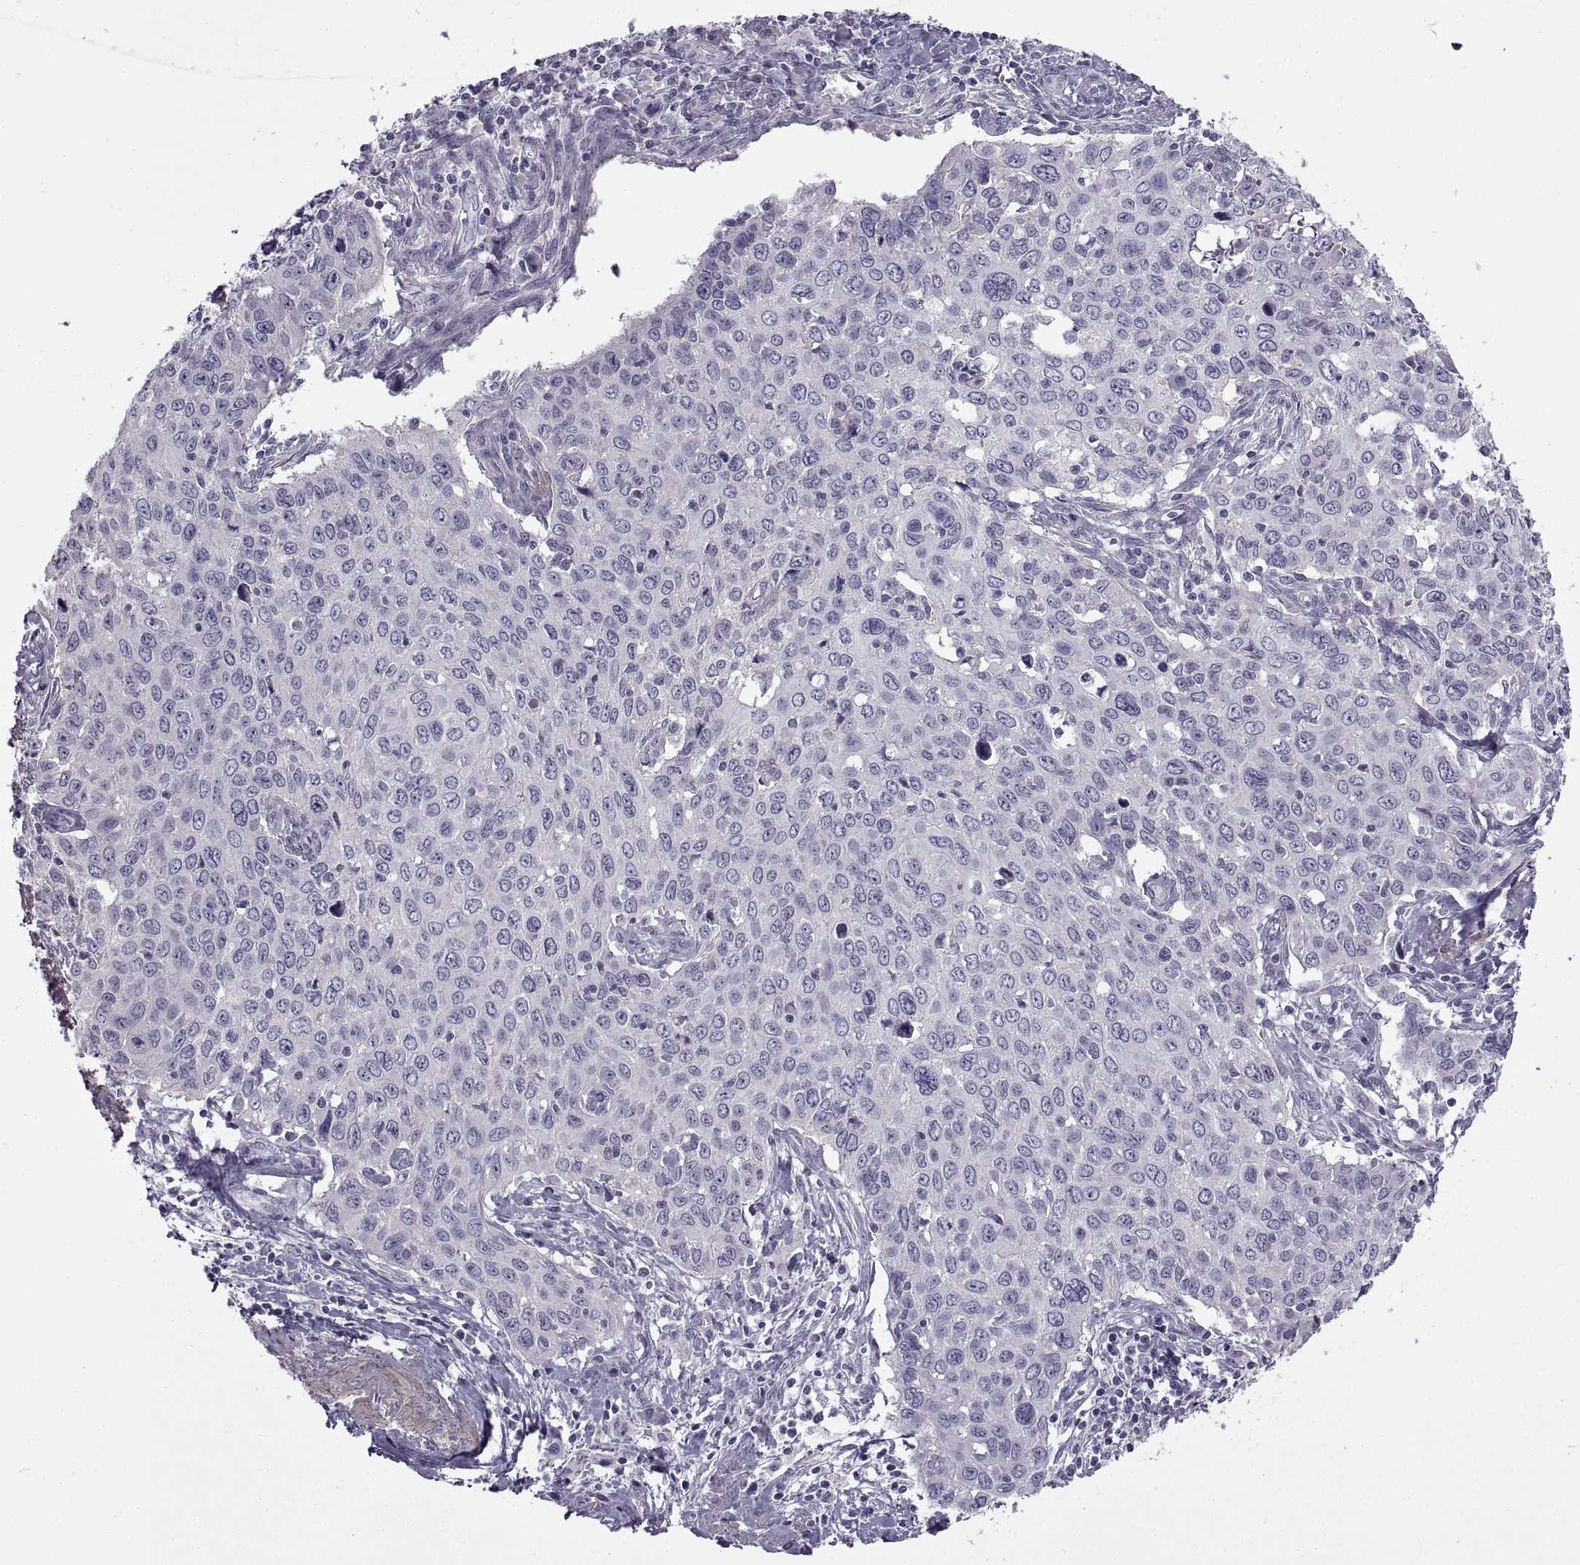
{"staining": {"intensity": "negative", "quantity": "none", "location": "none"}, "tissue": "cervical cancer", "cell_type": "Tumor cells", "image_type": "cancer", "snomed": [{"axis": "morphology", "description": "Squamous cell carcinoma, NOS"}, {"axis": "topography", "description": "Cervix"}], "caption": "This is a micrograph of IHC staining of cervical squamous cell carcinoma, which shows no positivity in tumor cells.", "gene": "BSPH1", "patient": {"sex": "female", "age": 38}}